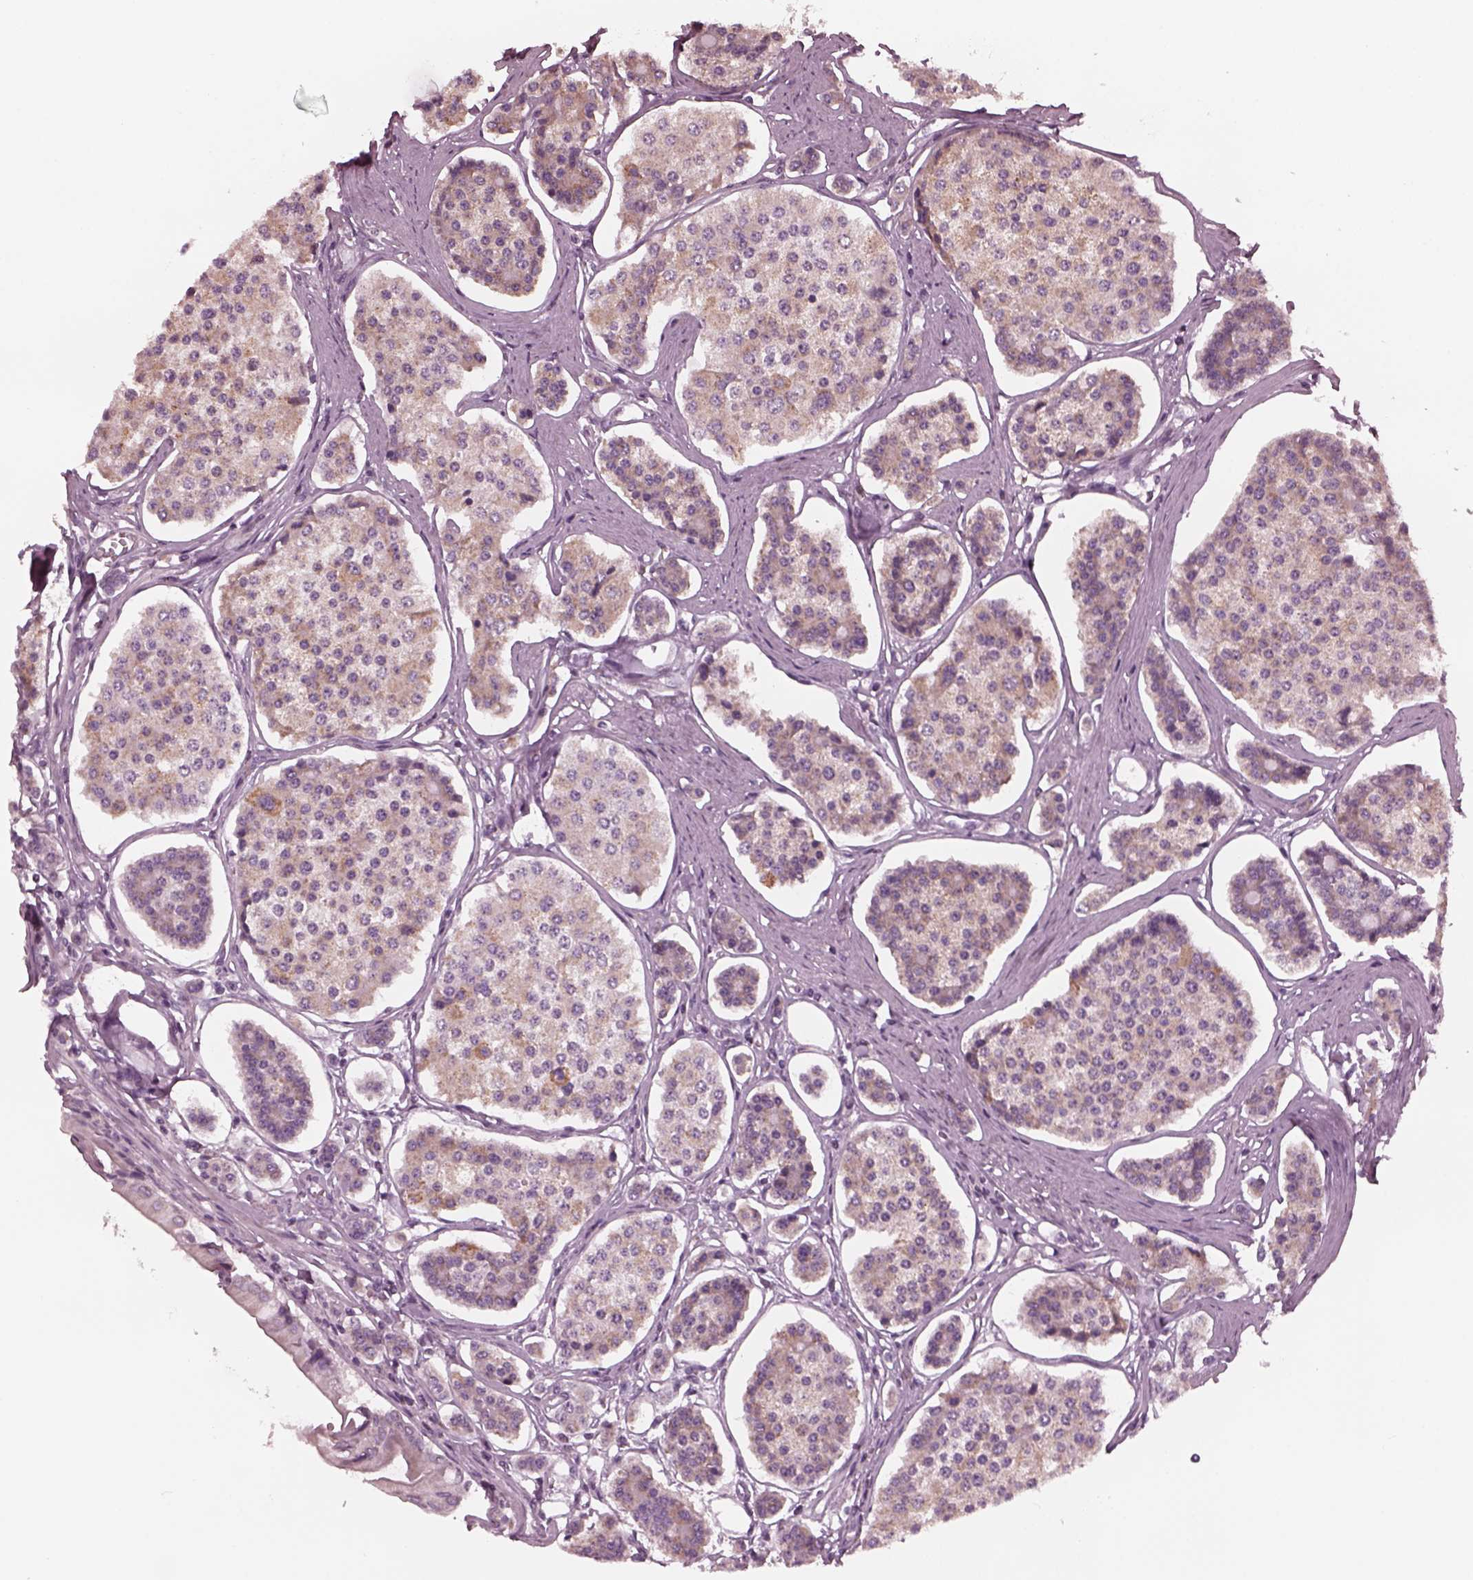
{"staining": {"intensity": "moderate", "quantity": "<25%", "location": "cytoplasmic/membranous"}, "tissue": "carcinoid", "cell_type": "Tumor cells", "image_type": "cancer", "snomed": [{"axis": "morphology", "description": "Carcinoid, malignant, NOS"}, {"axis": "topography", "description": "Small intestine"}], "caption": "Immunohistochemistry micrograph of neoplastic tissue: malignant carcinoid stained using IHC shows low levels of moderate protein expression localized specifically in the cytoplasmic/membranous of tumor cells, appearing as a cytoplasmic/membranous brown color.", "gene": "CELSR3", "patient": {"sex": "female", "age": 65}}